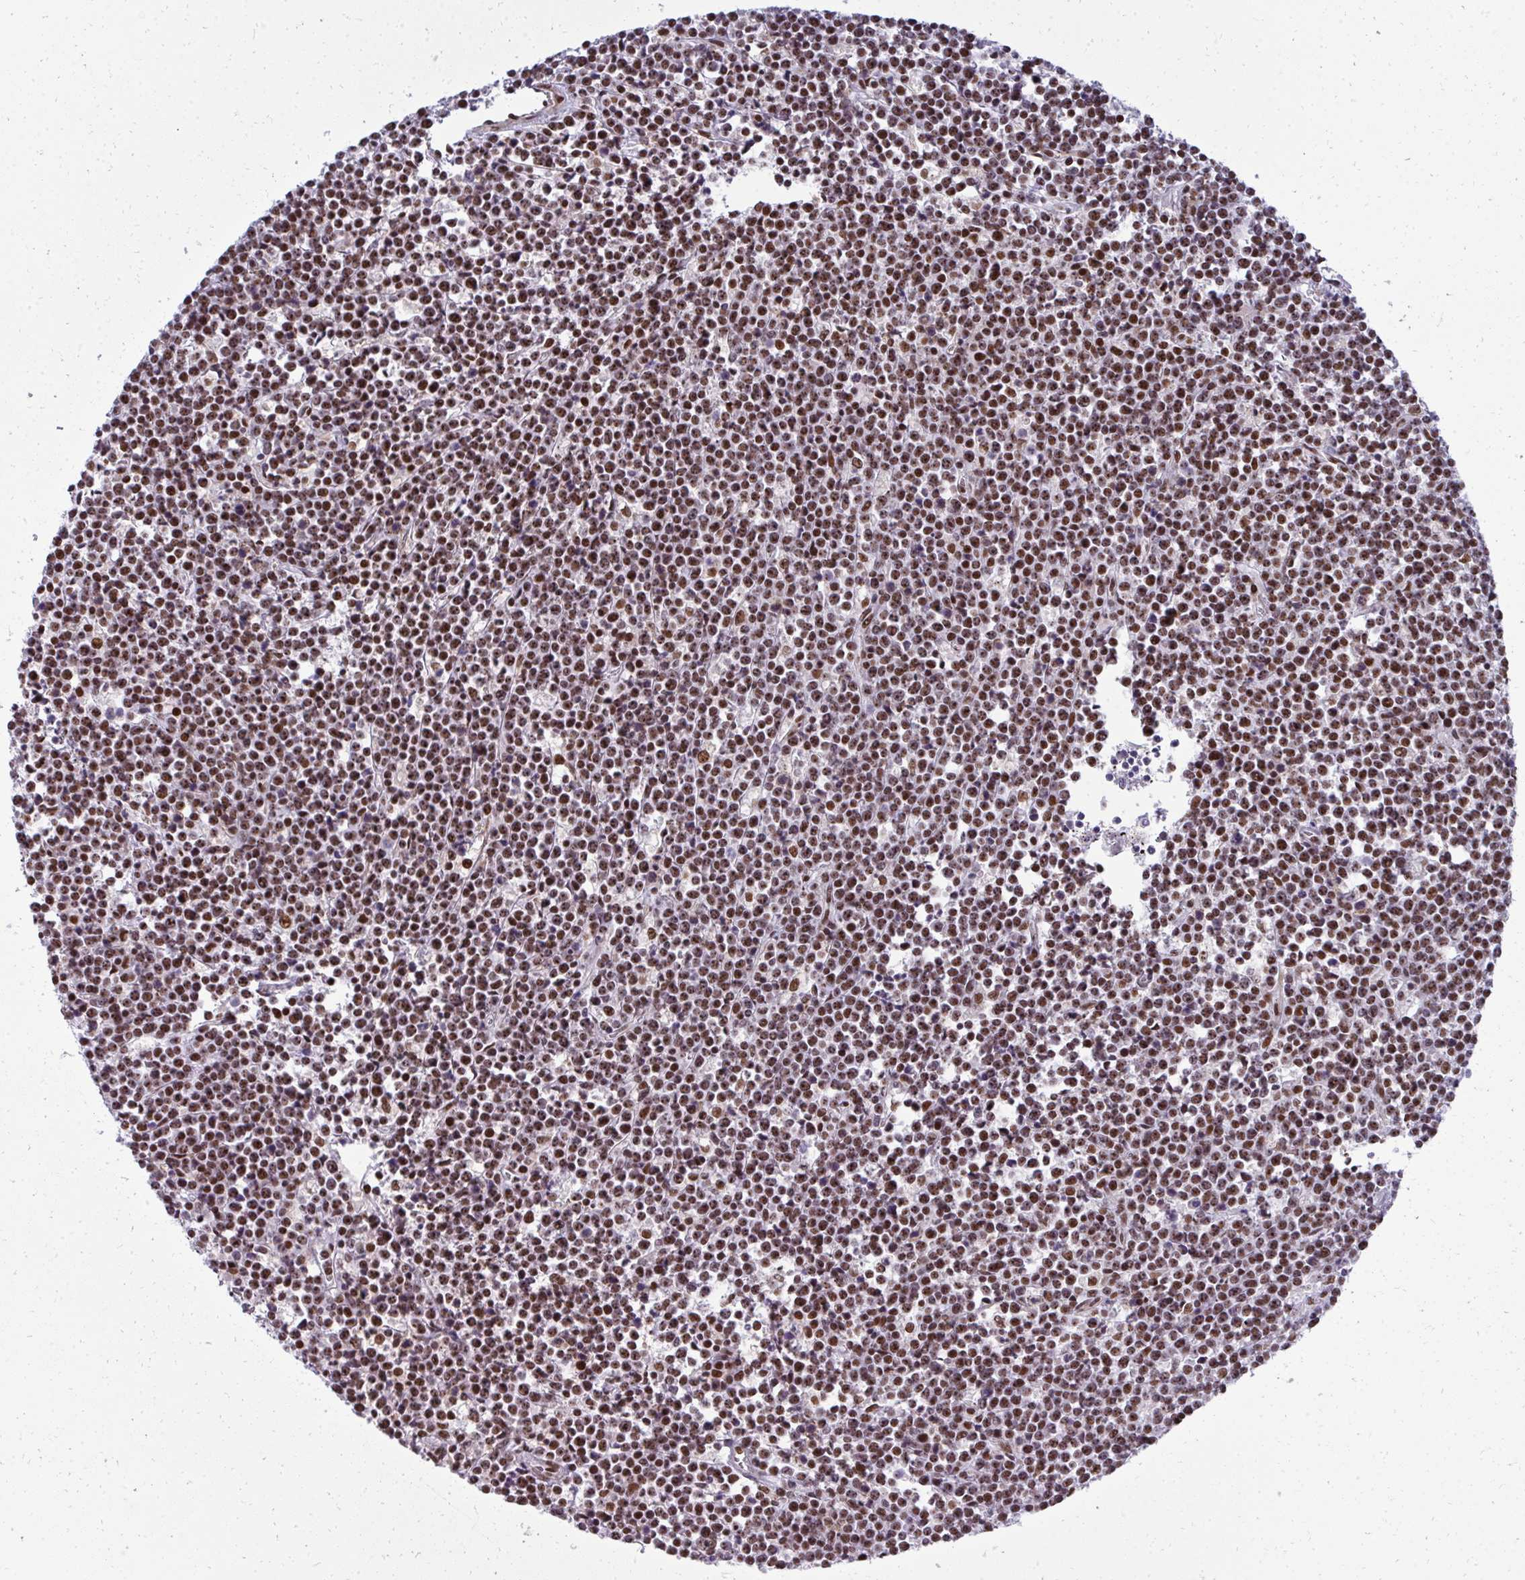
{"staining": {"intensity": "moderate", "quantity": ">75%", "location": "nuclear"}, "tissue": "lymphoma", "cell_type": "Tumor cells", "image_type": "cancer", "snomed": [{"axis": "morphology", "description": "Malignant lymphoma, non-Hodgkin's type, High grade"}, {"axis": "topography", "description": "Ovary"}], "caption": "Tumor cells exhibit moderate nuclear staining in approximately >75% of cells in lymphoma.", "gene": "SIRT7", "patient": {"sex": "female", "age": 56}}